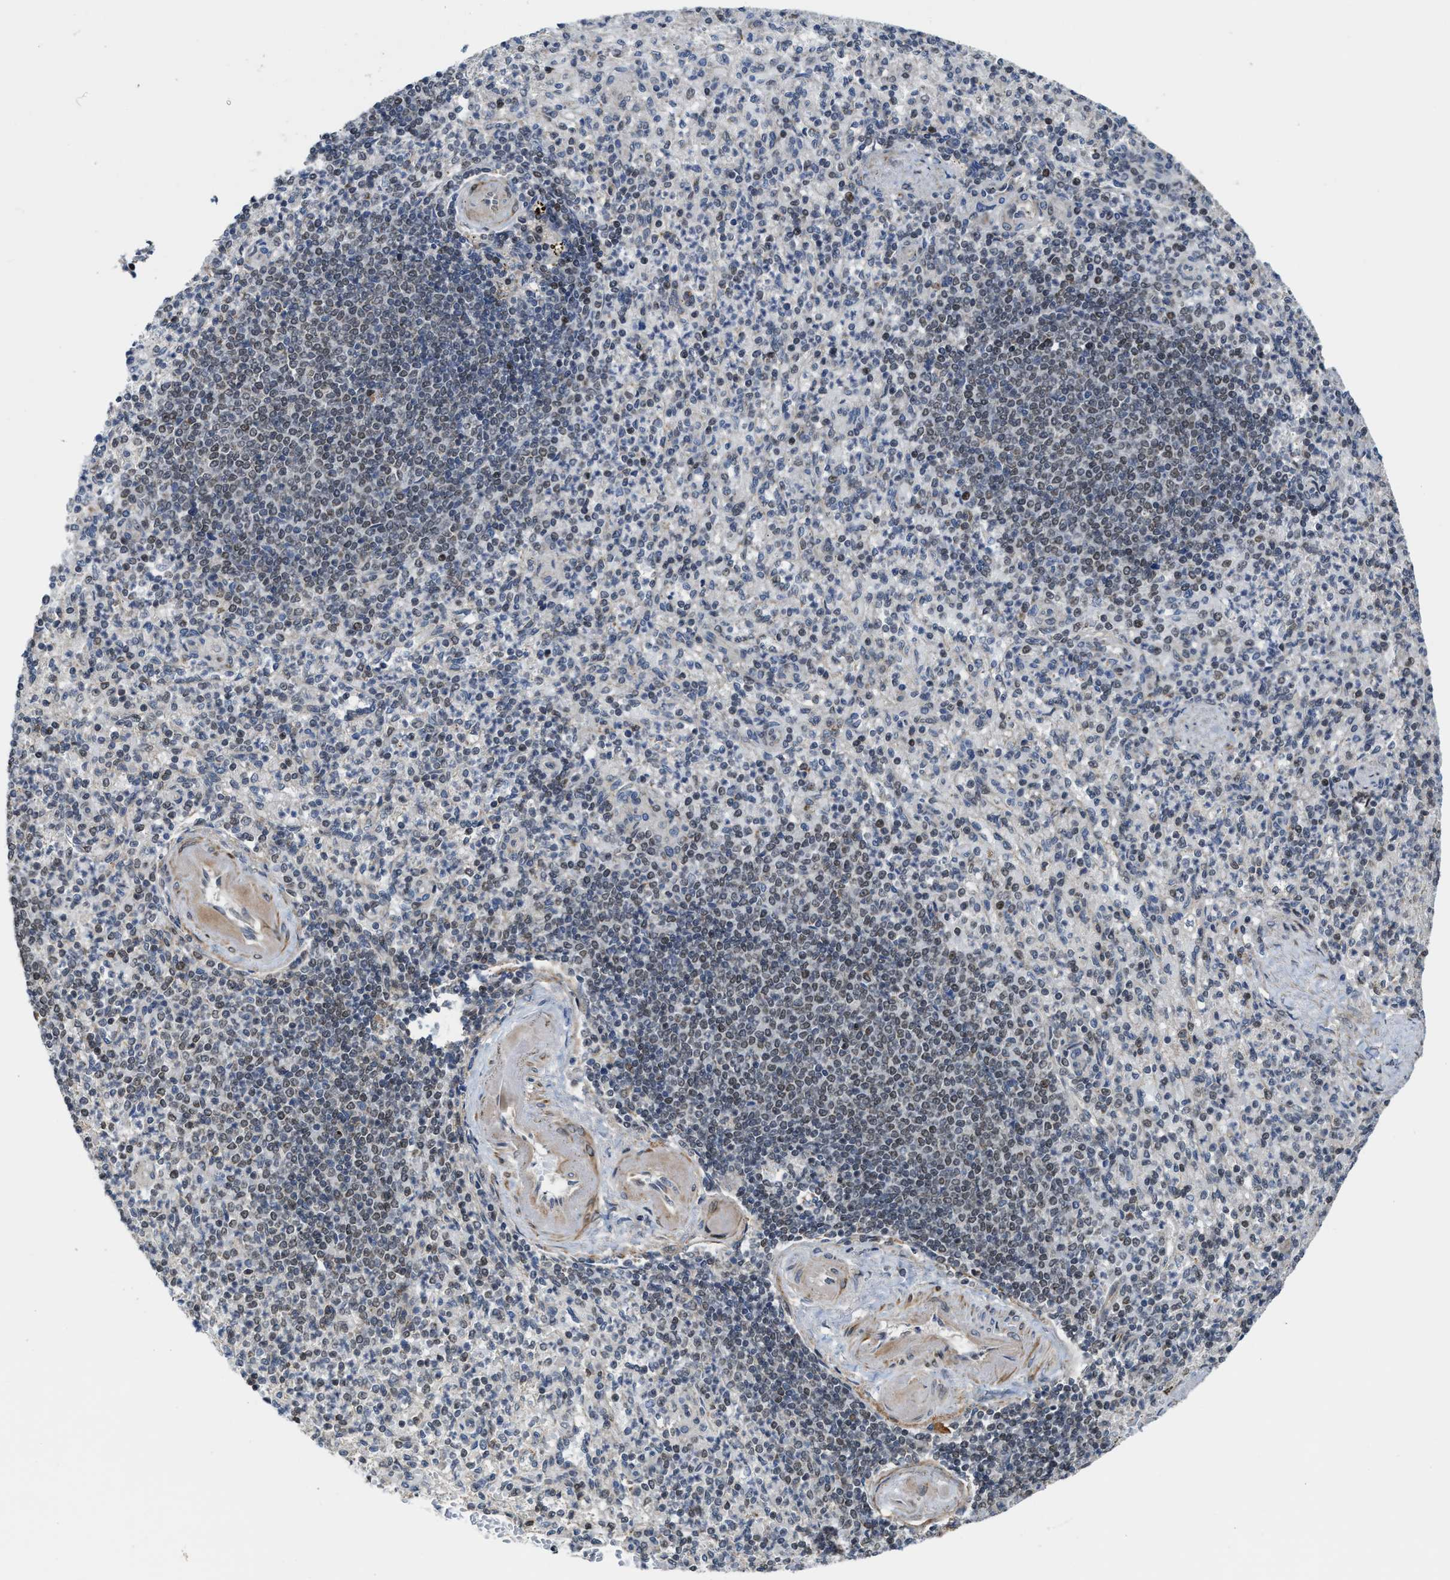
{"staining": {"intensity": "weak", "quantity": "25%-75%", "location": "nuclear"}, "tissue": "spleen", "cell_type": "Cells in red pulp", "image_type": "normal", "snomed": [{"axis": "morphology", "description": "Normal tissue, NOS"}, {"axis": "topography", "description": "Spleen"}], "caption": "A high-resolution histopathology image shows IHC staining of unremarkable spleen, which demonstrates weak nuclear expression in about 25%-75% of cells in red pulp.", "gene": "ZNF250", "patient": {"sex": "female", "age": 74}}